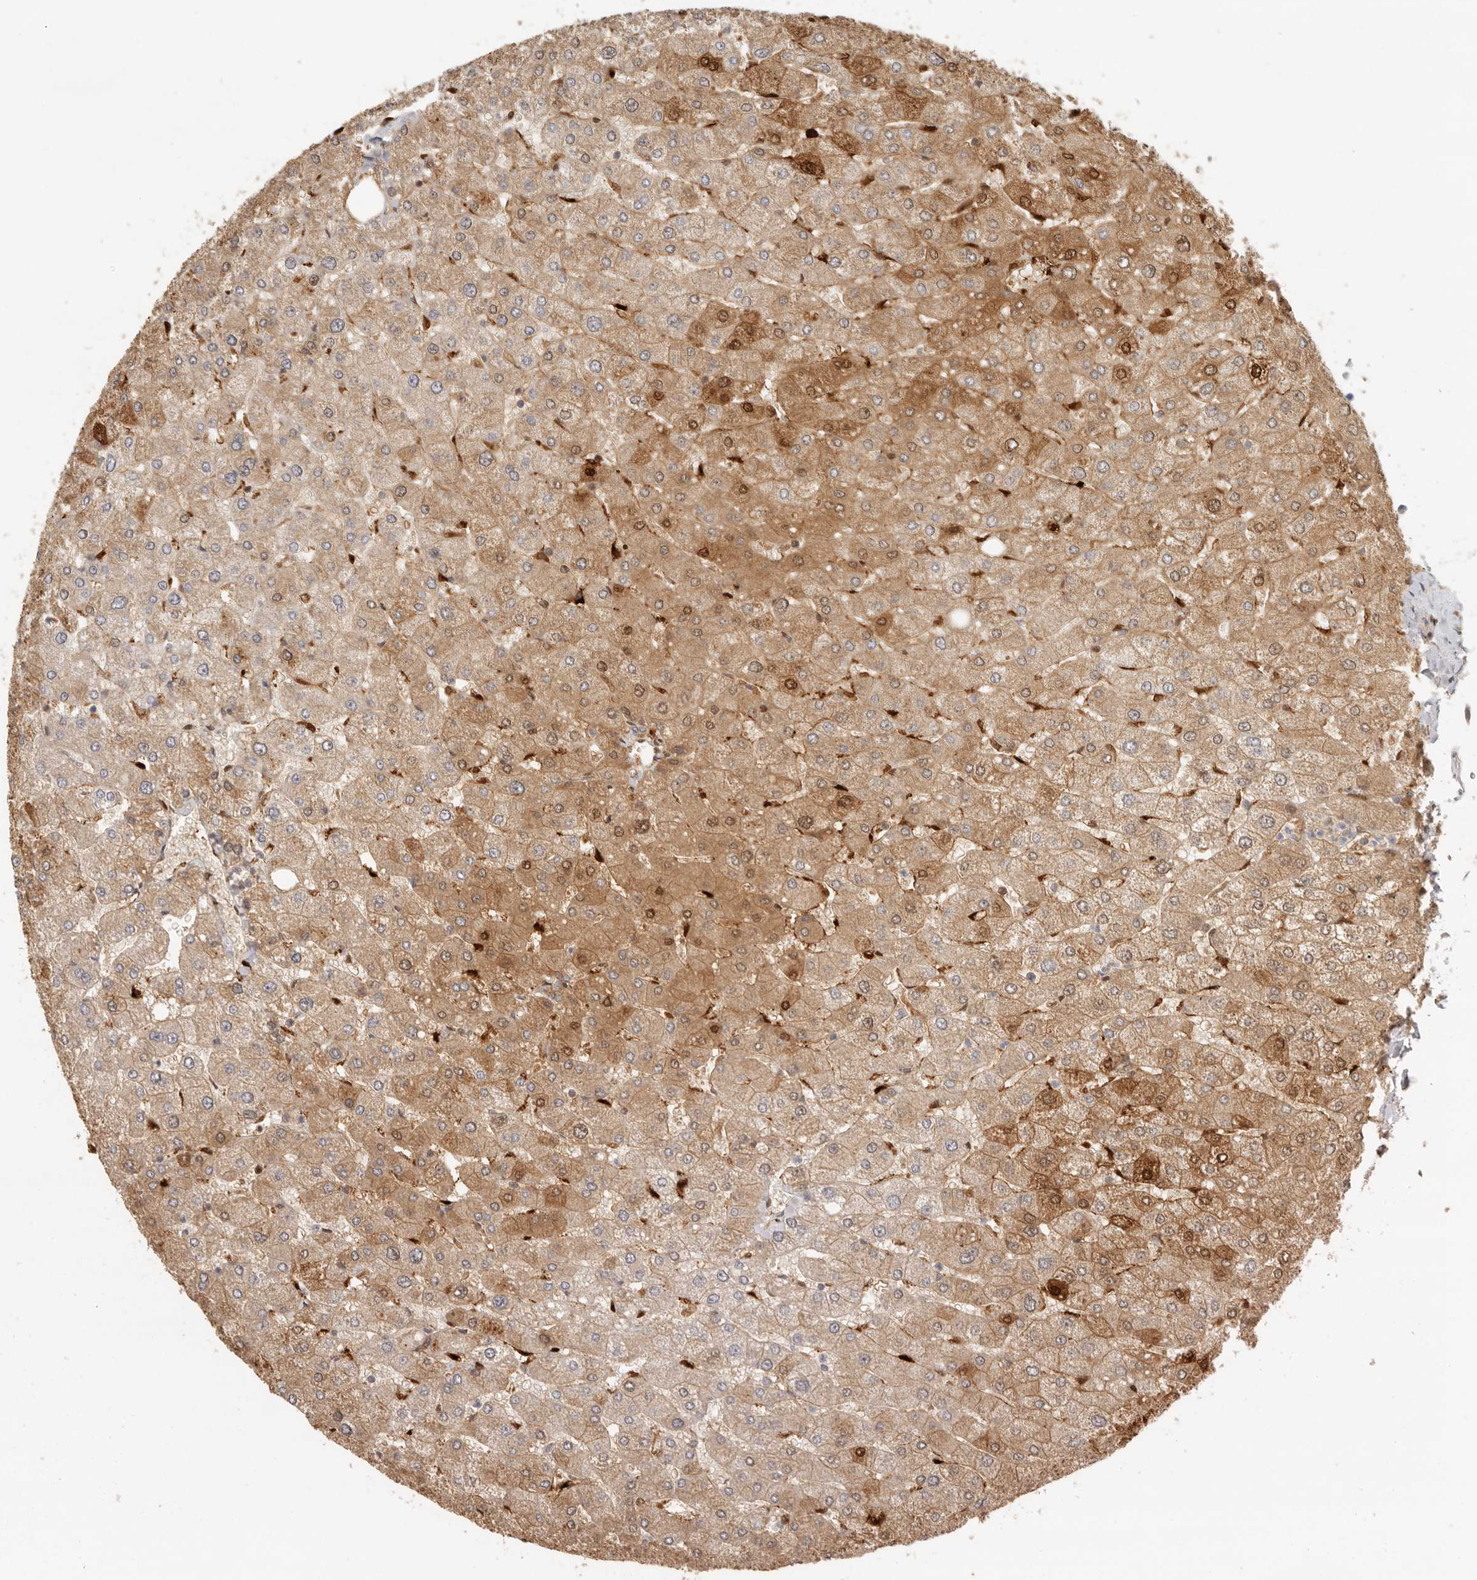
{"staining": {"intensity": "moderate", "quantity": ">75%", "location": "cytoplasmic/membranous"}, "tissue": "liver", "cell_type": "Cholangiocytes", "image_type": "normal", "snomed": [{"axis": "morphology", "description": "Normal tissue, NOS"}, {"axis": "topography", "description": "Liver"}], "caption": "IHC of benign human liver reveals medium levels of moderate cytoplasmic/membranous staining in approximately >75% of cholangiocytes.", "gene": "AHDC1", "patient": {"sex": "male", "age": 55}}